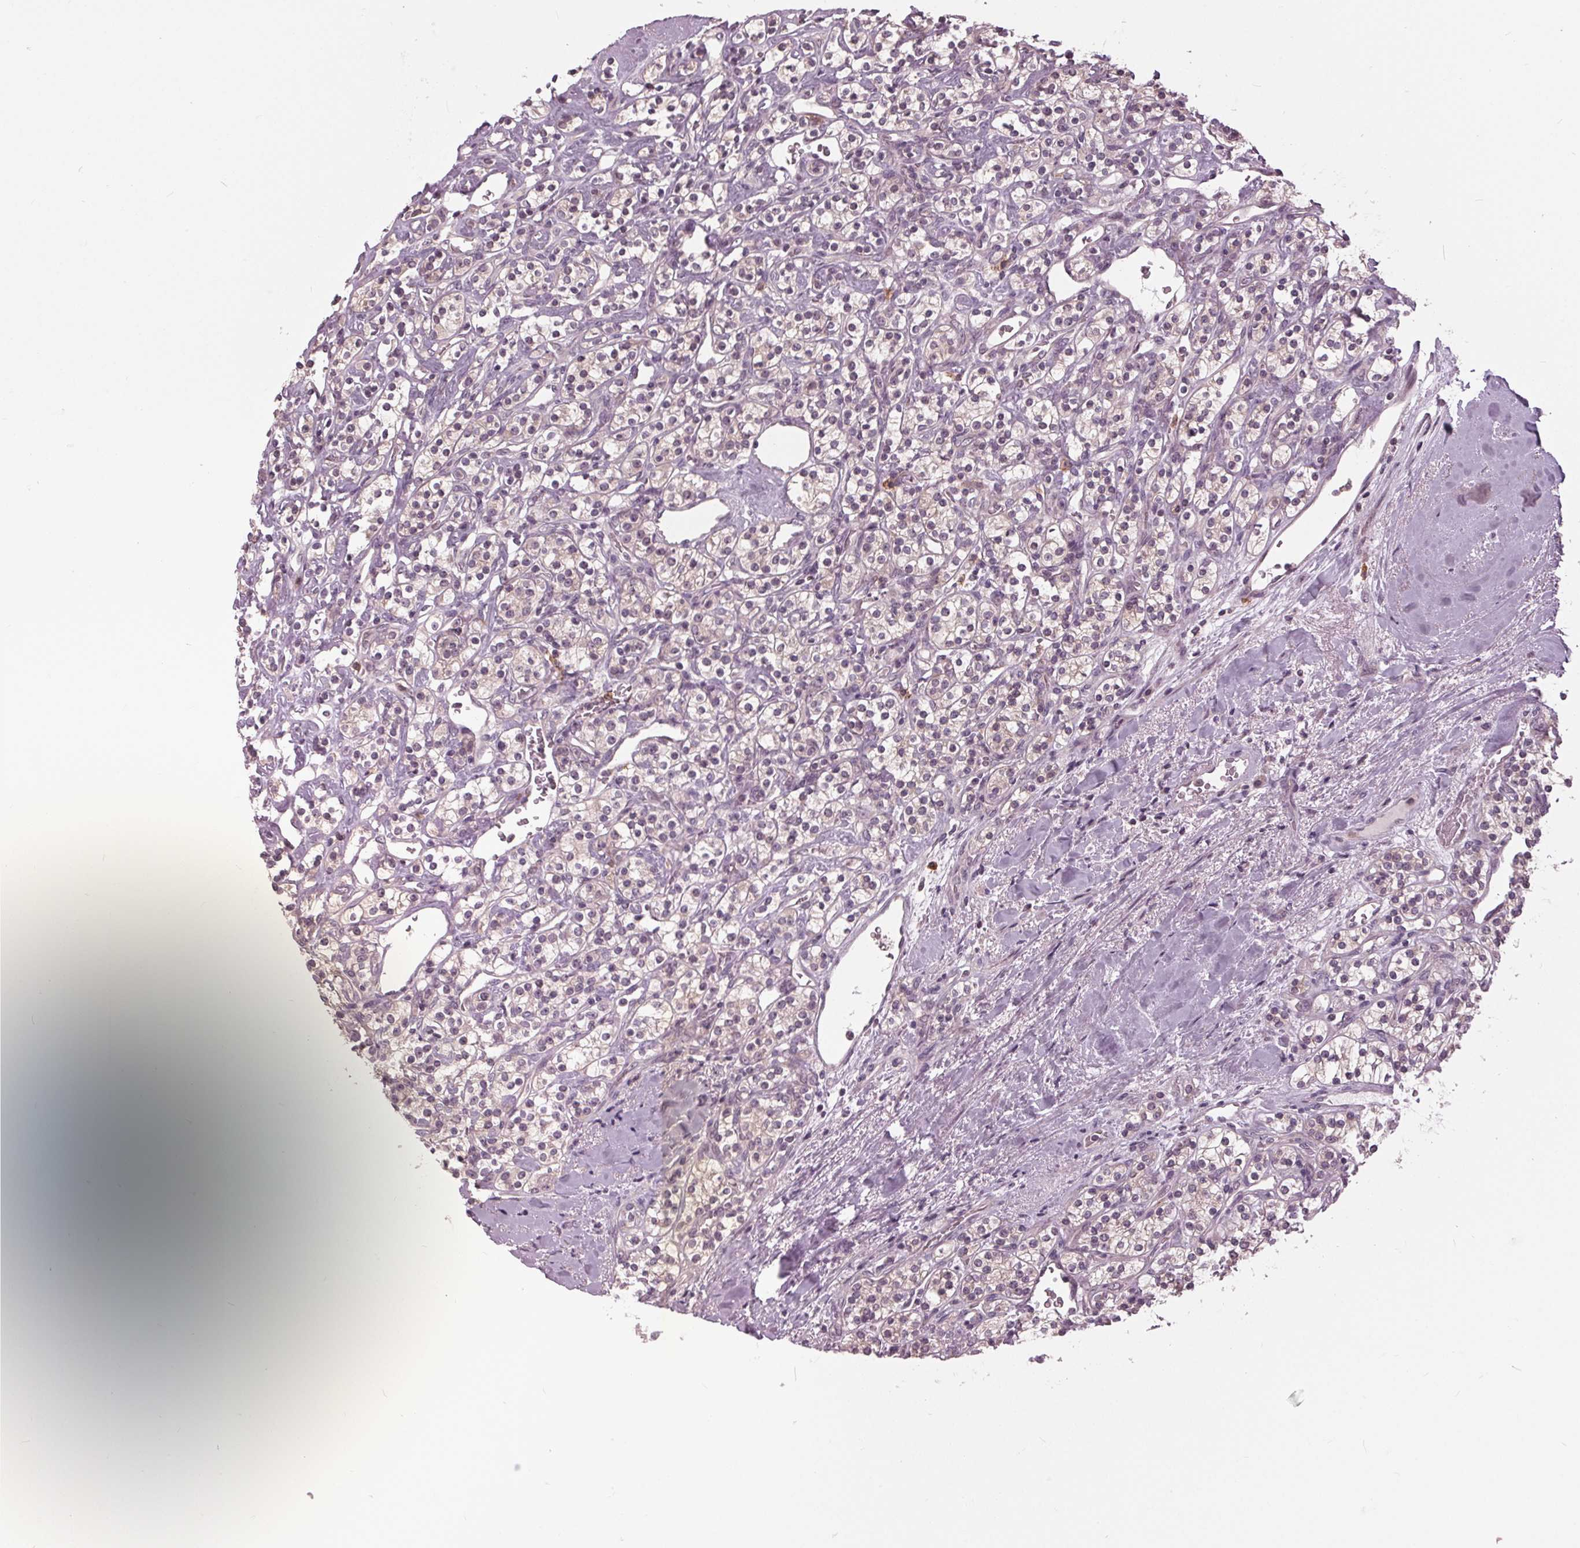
{"staining": {"intensity": "negative", "quantity": "none", "location": "none"}, "tissue": "renal cancer", "cell_type": "Tumor cells", "image_type": "cancer", "snomed": [{"axis": "morphology", "description": "Adenocarcinoma, NOS"}, {"axis": "topography", "description": "Kidney"}], "caption": "Tumor cells show no significant protein positivity in renal cancer.", "gene": "SIGLEC6", "patient": {"sex": "male", "age": 77}}